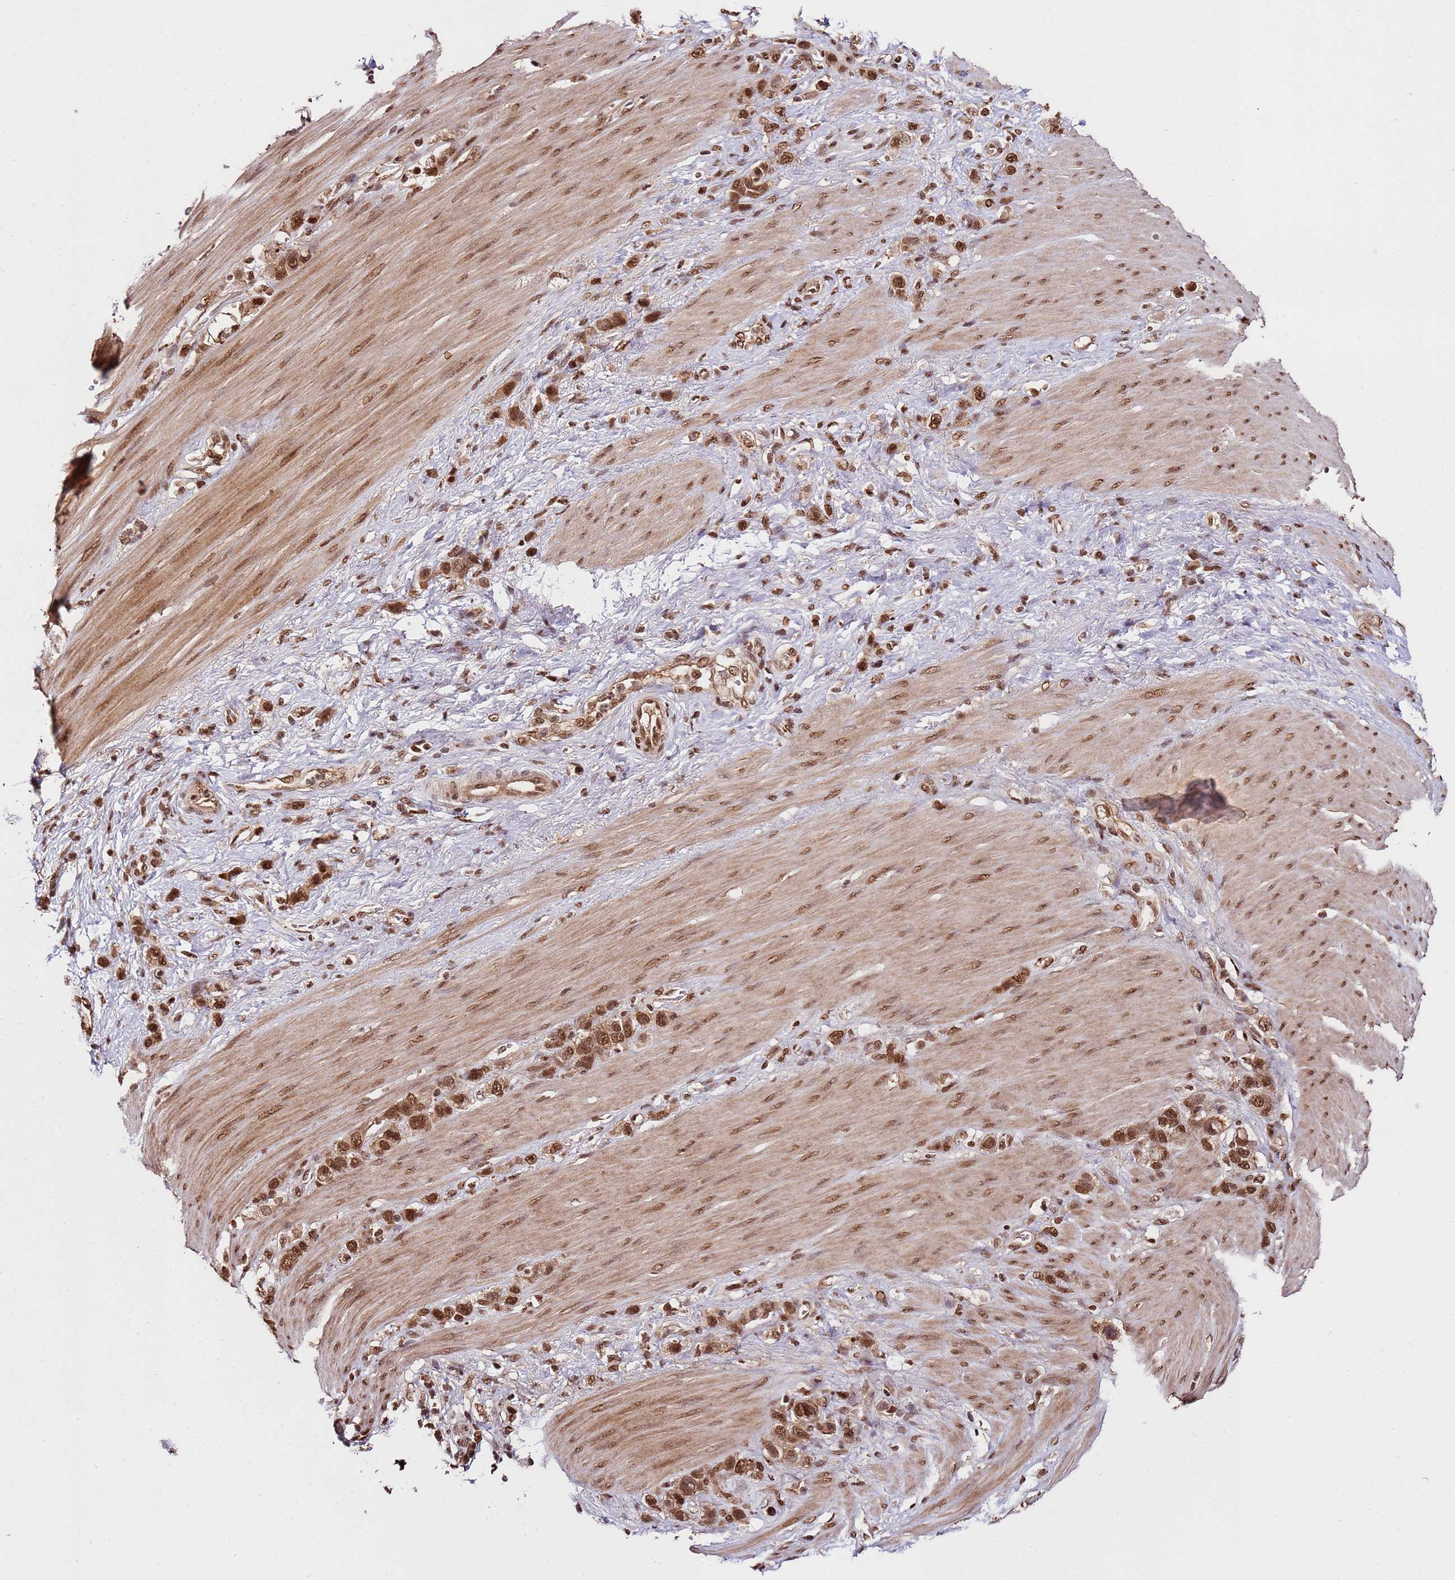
{"staining": {"intensity": "moderate", "quantity": ">75%", "location": "nuclear"}, "tissue": "stomach cancer", "cell_type": "Tumor cells", "image_type": "cancer", "snomed": [{"axis": "morphology", "description": "Adenocarcinoma, NOS"}, {"axis": "morphology", "description": "Adenocarcinoma, High grade"}, {"axis": "topography", "description": "Stomach, upper"}, {"axis": "topography", "description": "Stomach, lower"}], "caption": "This photomicrograph demonstrates IHC staining of human stomach cancer, with medium moderate nuclear positivity in approximately >75% of tumor cells.", "gene": "ZBTB12", "patient": {"sex": "female", "age": 65}}